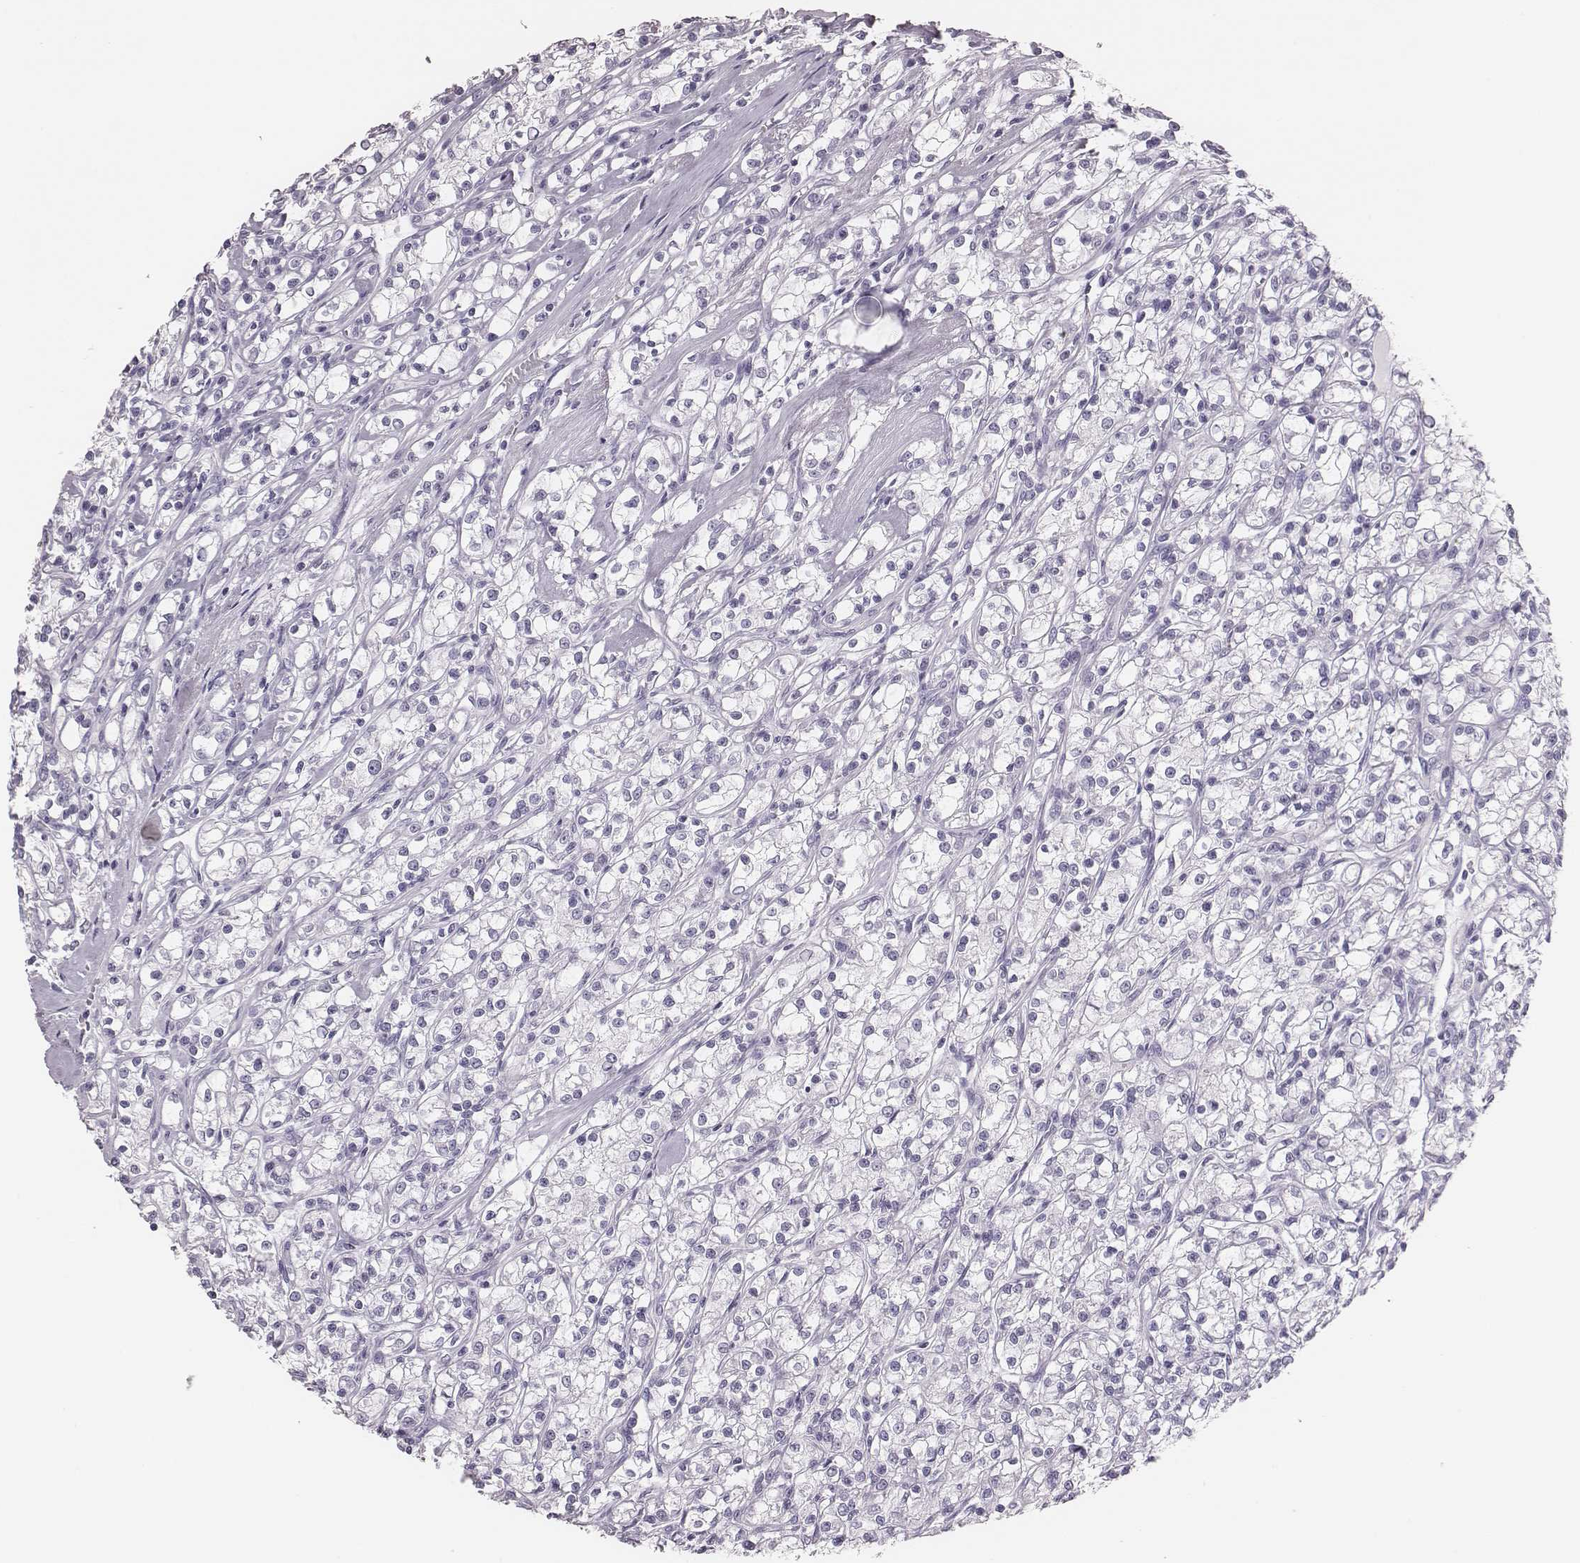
{"staining": {"intensity": "negative", "quantity": "none", "location": "none"}, "tissue": "renal cancer", "cell_type": "Tumor cells", "image_type": "cancer", "snomed": [{"axis": "morphology", "description": "Adenocarcinoma, NOS"}, {"axis": "topography", "description": "Kidney"}], "caption": "This is an IHC histopathology image of adenocarcinoma (renal). There is no staining in tumor cells.", "gene": "H1-6", "patient": {"sex": "female", "age": 59}}